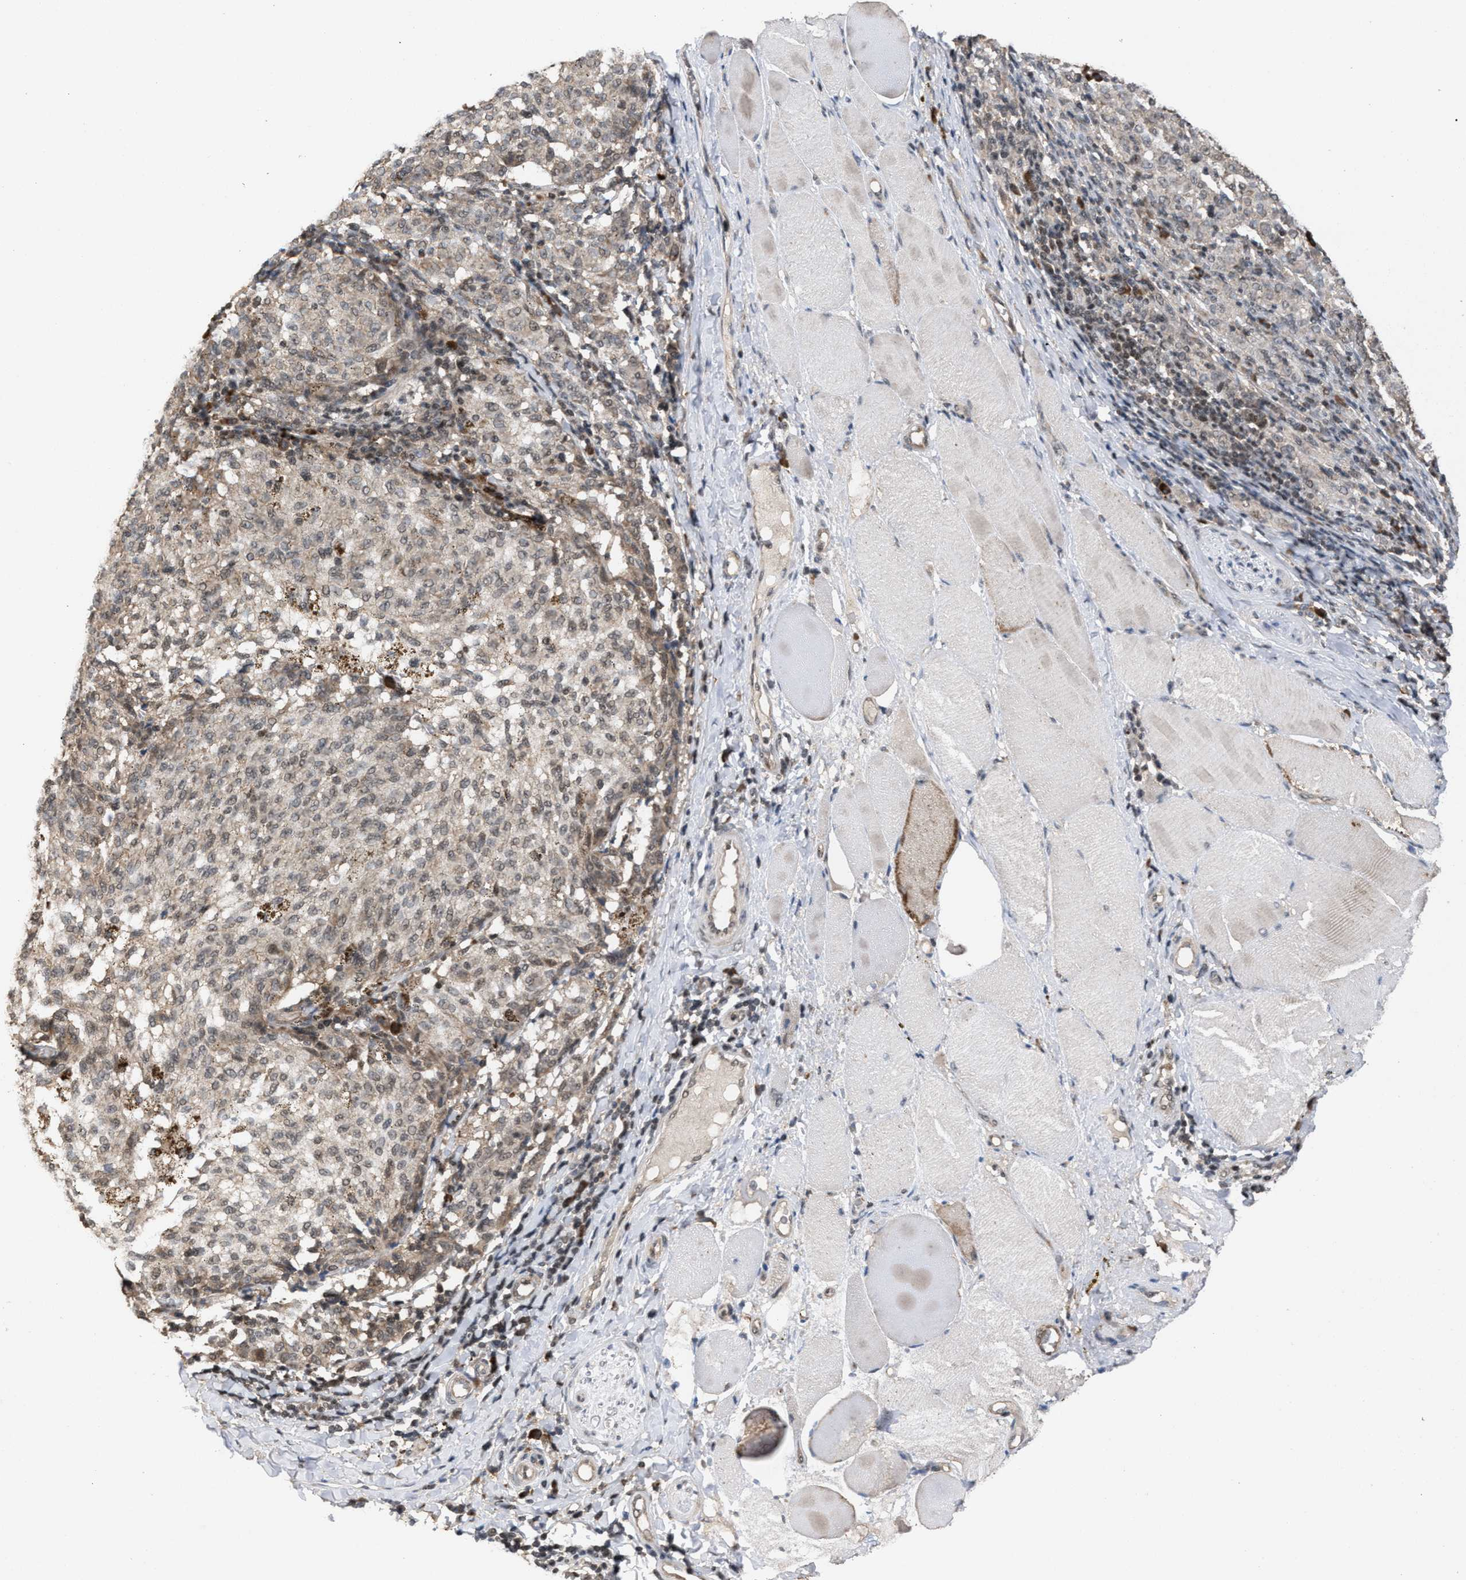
{"staining": {"intensity": "weak", "quantity": "25%-75%", "location": "cytoplasmic/membranous,nuclear"}, "tissue": "melanoma", "cell_type": "Tumor cells", "image_type": "cancer", "snomed": [{"axis": "morphology", "description": "Malignant melanoma, NOS"}, {"axis": "topography", "description": "Skin"}], "caption": "Human malignant melanoma stained for a protein (brown) displays weak cytoplasmic/membranous and nuclear positive positivity in approximately 25%-75% of tumor cells.", "gene": "C9orf78", "patient": {"sex": "female", "age": 72}}